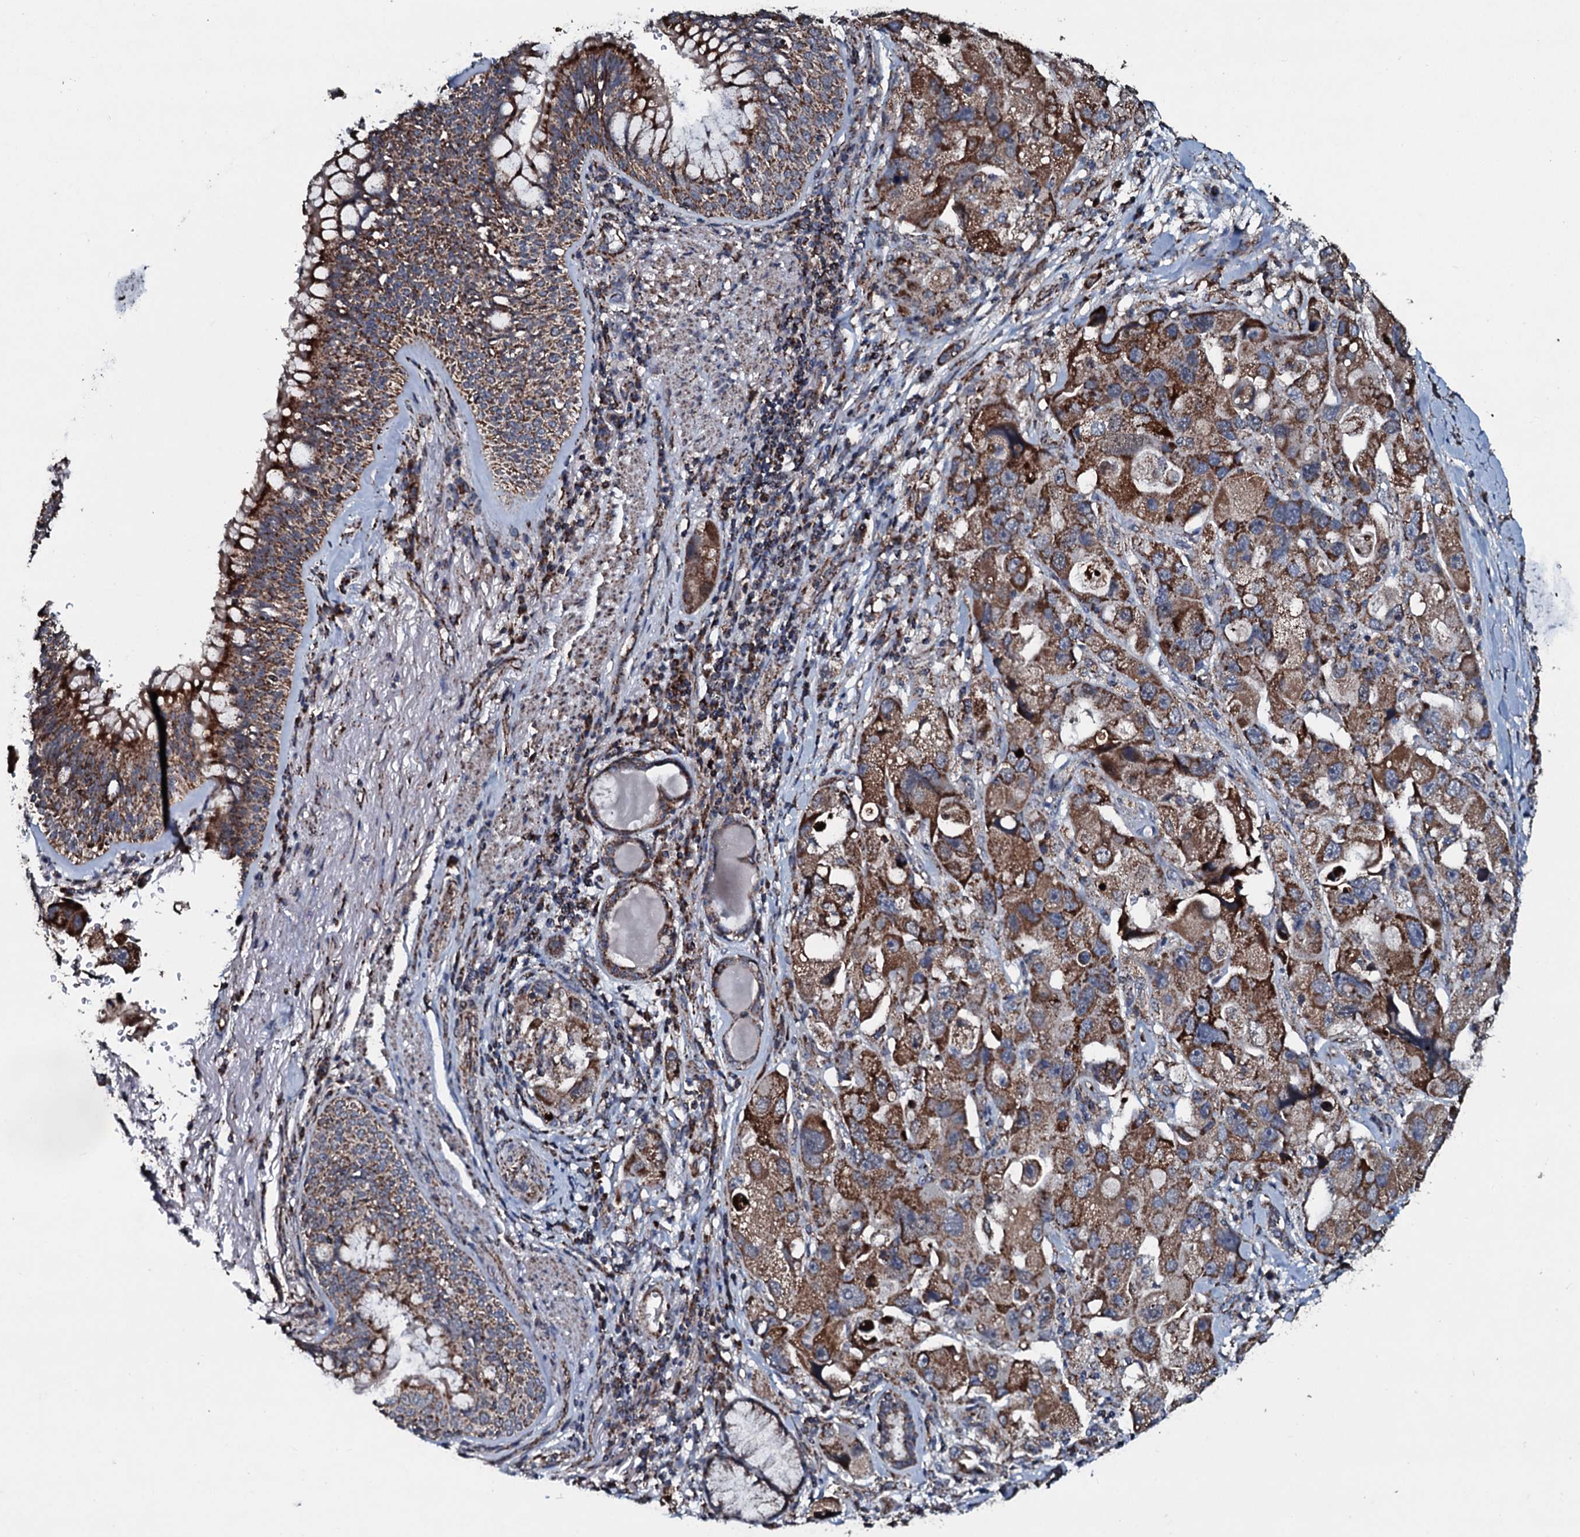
{"staining": {"intensity": "strong", "quantity": ">75%", "location": "cytoplasmic/membranous"}, "tissue": "lung cancer", "cell_type": "Tumor cells", "image_type": "cancer", "snomed": [{"axis": "morphology", "description": "Adenocarcinoma, NOS"}, {"axis": "topography", "description": "Lung"}], "caption": "The histopathology image reveals immunohistochemical staining of lung adenocarcinoma. There is strong cytoplasmic/membranous staining is present in about >75% of tumor cells.", "gene": "DYNC2I2", "patient": {"sex": "female", "age": 54}}